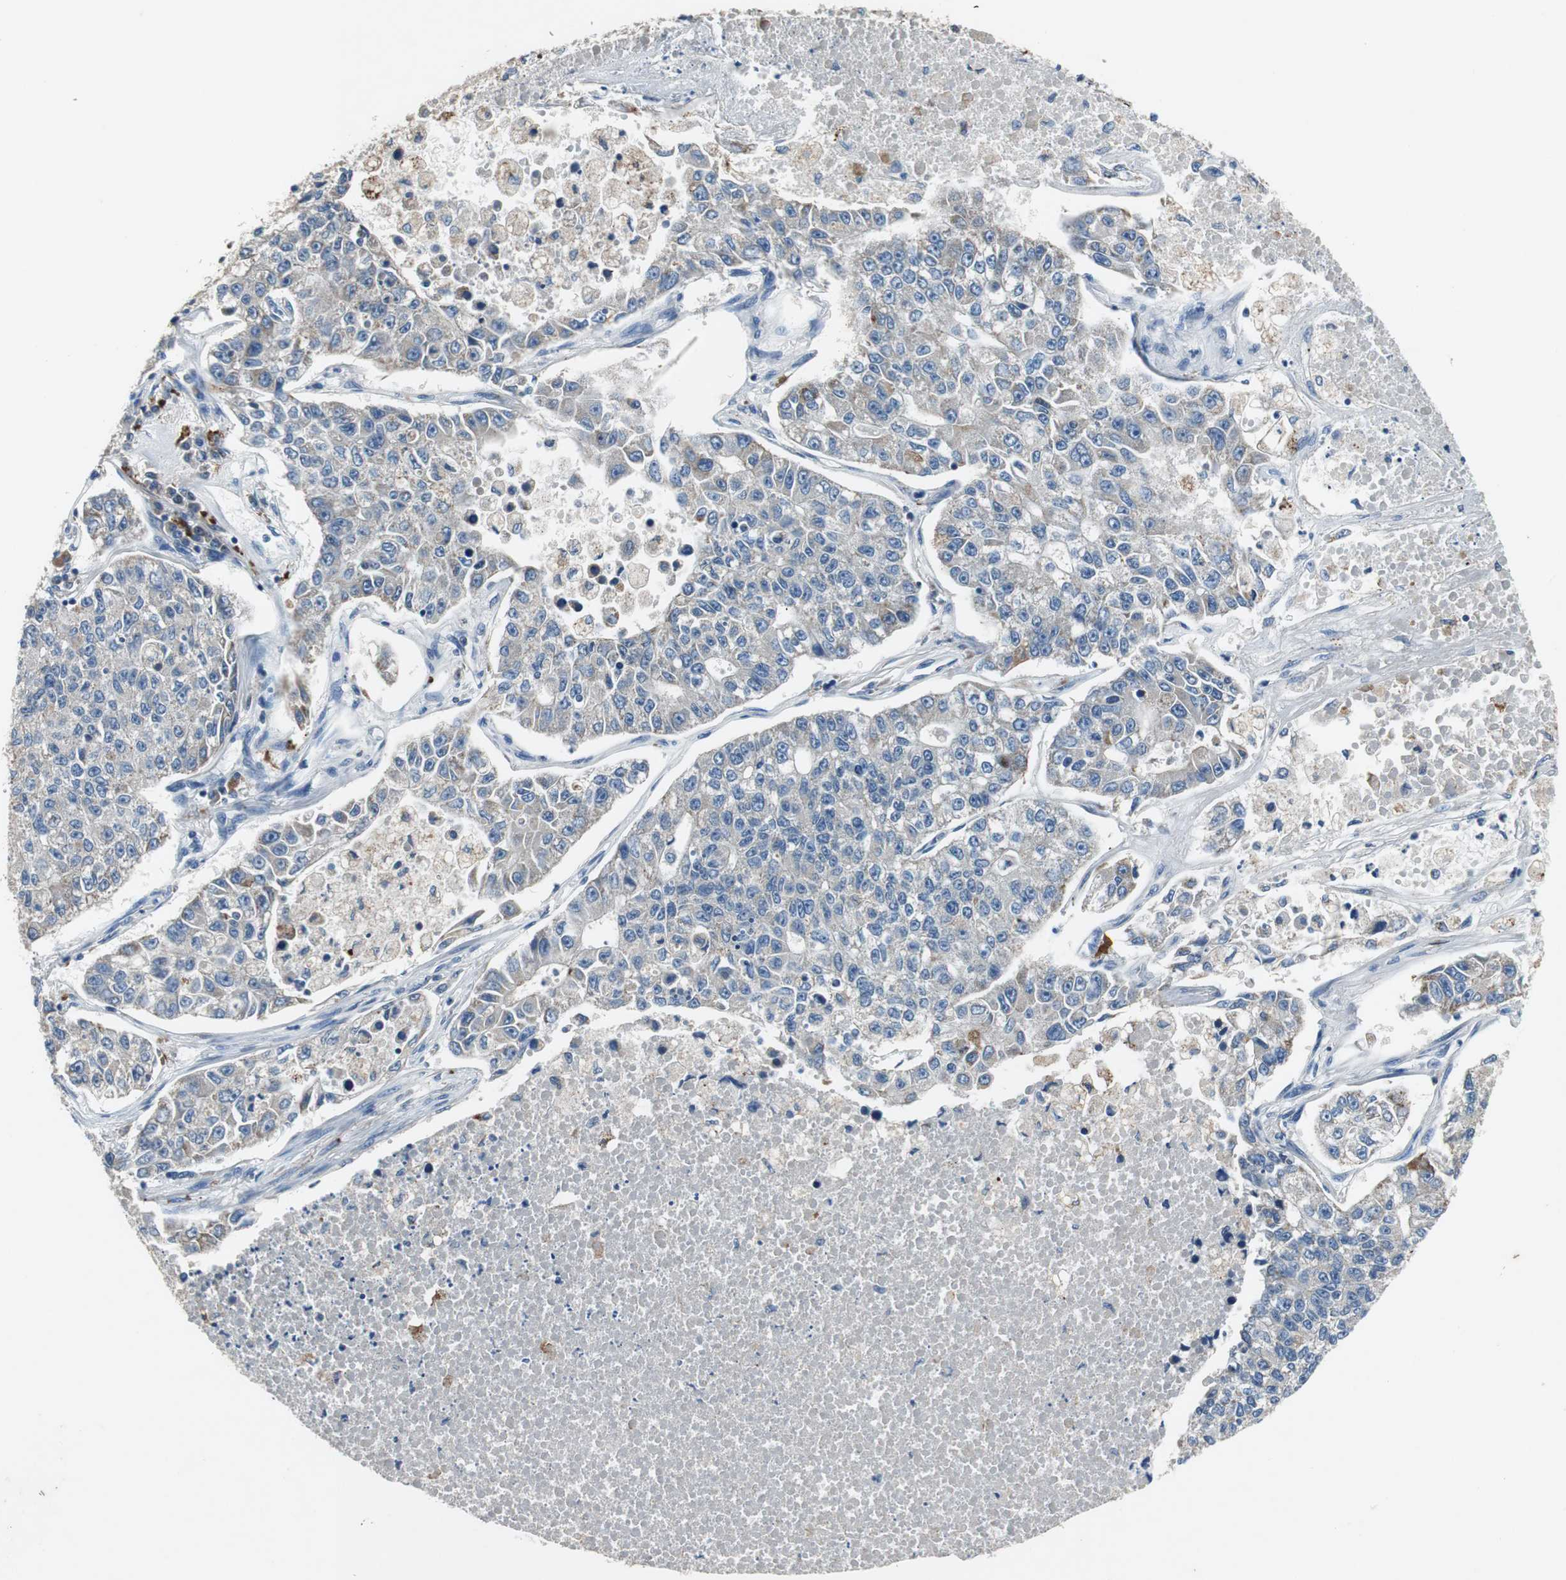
{"staining": {"intensity": "weak", "quantity": "25%-75%", "location": "cytoplasmic/membranous"}, "tissue": "lung cancer", "cell_type": "Tumor cells", "image_type": "cancer", "snomed": [{"axis": "morphology", "description": "Adenocarcinoma, NOS"}, {"axis": "topography", "description": "Lung"}], "caption": "Immunohistochemistry of human lung cancer (adenocarcinoma) exhibits low levels of weak cytoplasmic/membranous staining in approximately 25%-75% of tumor cells.", "gene": "NLGN1", "patient": {"sex": "male", "age": 49}}